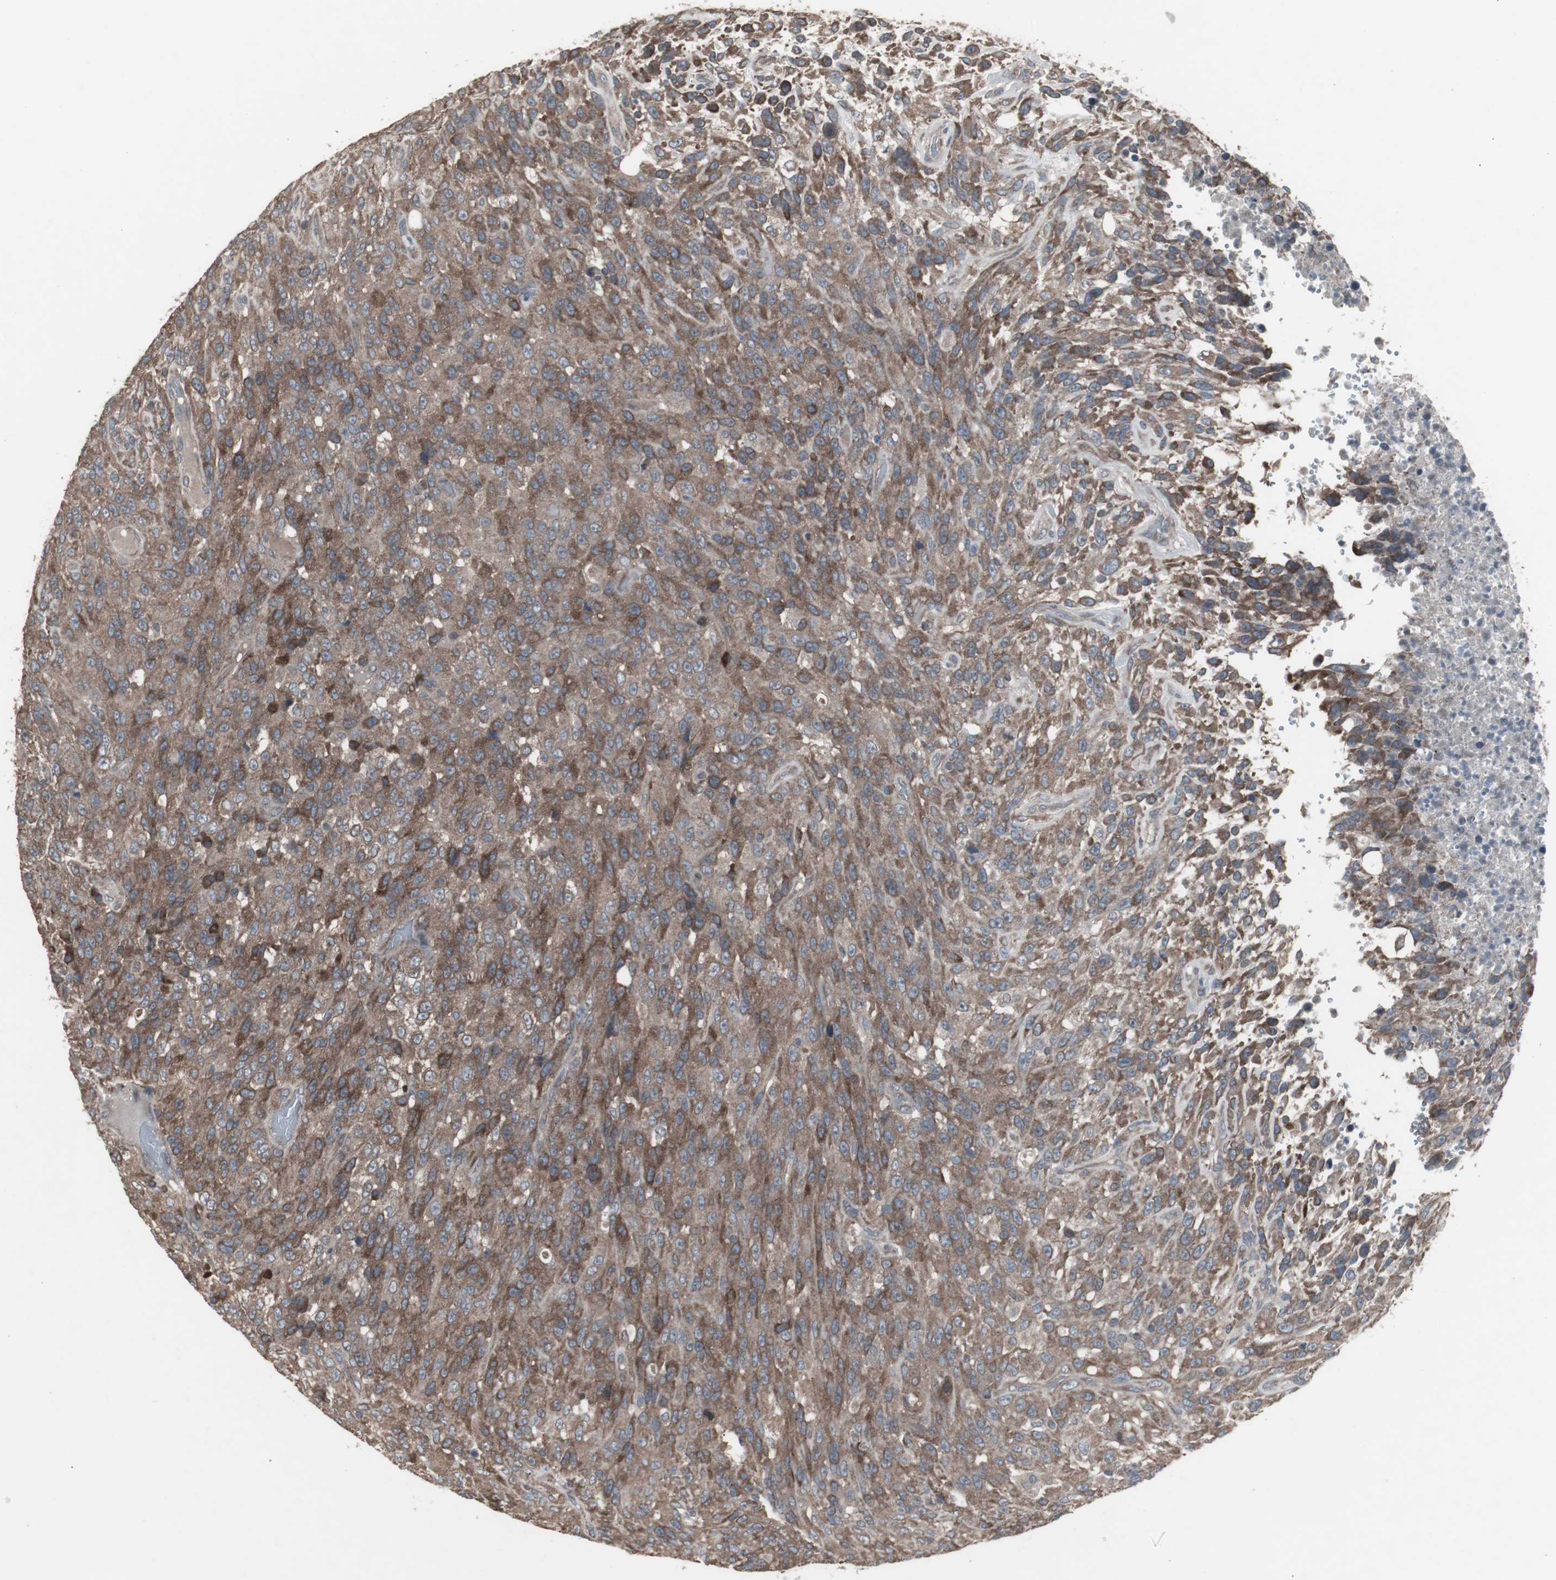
{"staining": {"intensity": "moderate", "quantity": "25%-75%", "location": "cytoplasmic/membranous"}, "tissue": "urothelial cancer", "cell_type": "Tumor cells", "image_type": "cancer", "snomed": [{"axis": "morphology", "description": "Urothelial carcinoma, High grade"}, {"axis": "topography", "description": "Urinary bladder"}], "caption": "High-power microscopy captured an immunohistochemistry image of urothelial cancer, revealing moderate cytoplasmic/membranous expression in approximately 25%-75% of tumor cells.", "gene": "SSTR2", "patient": {"sex": "male", "age": 66}}